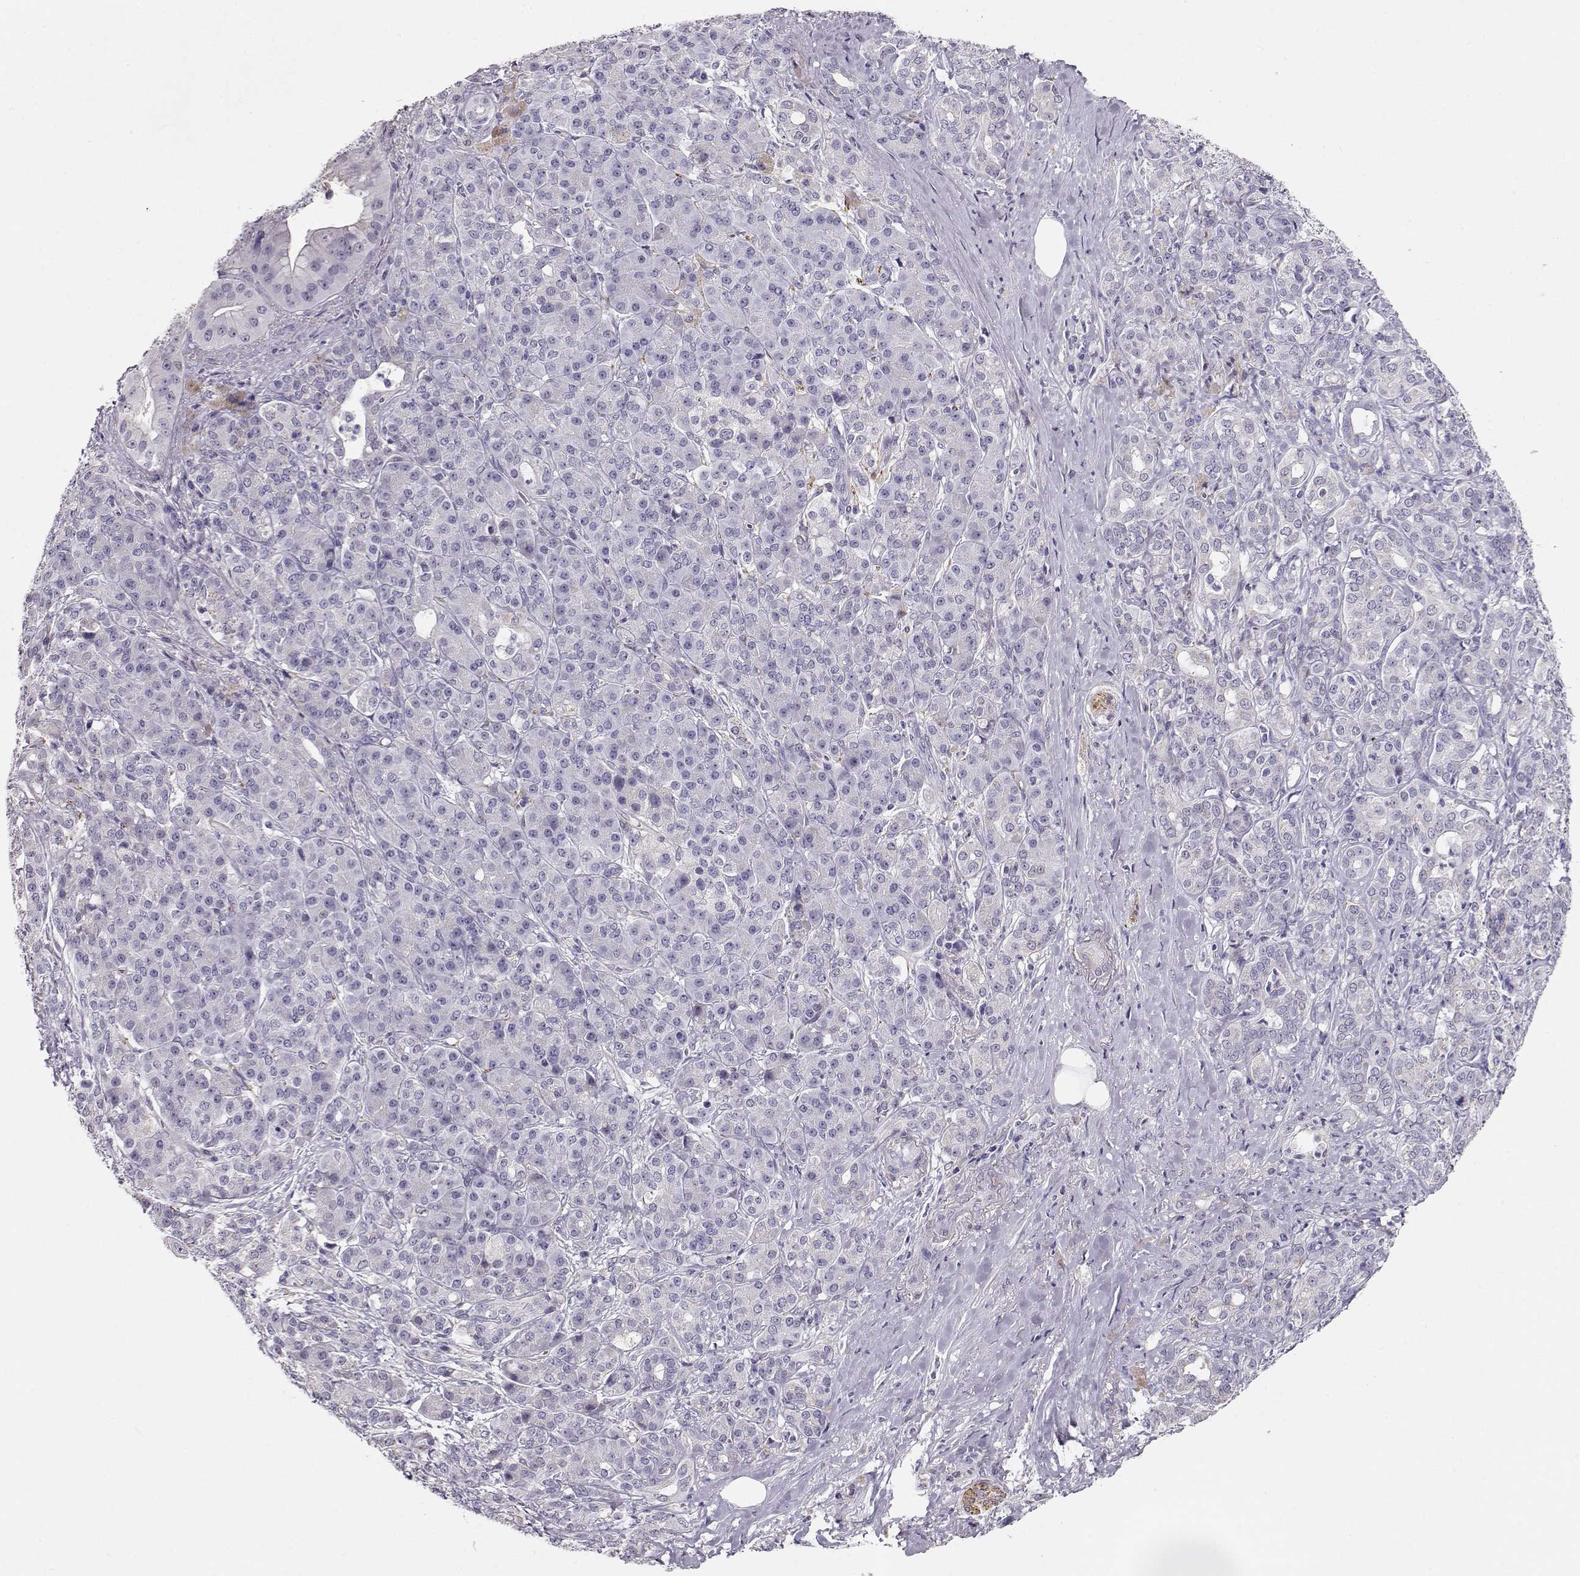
{"staining": {"intensity": "negative", "quantity": "none", "location": "none"}, "tissue": "pancreatic cancer", "cell_type": "Tumor cells", "image_type": "cancer", "snomed": [{"axis": "morphology", "description": "Normal tissue, NOS"}, {"axis": "morphology", "description": "Inflammation, NOS"}, {"axis": "morphology", "description": "Adenocarcinoma, NOS"}, {"axis": "topography", "description": "Pancreas"}], "caption": "DAB immunohistochemical staining of human pancreatic cancer (adenocarcinoma) reveals no significant expression in tumor cells.", "gene": "RBM44", "patient": {"sex": "male", "age": 57}}